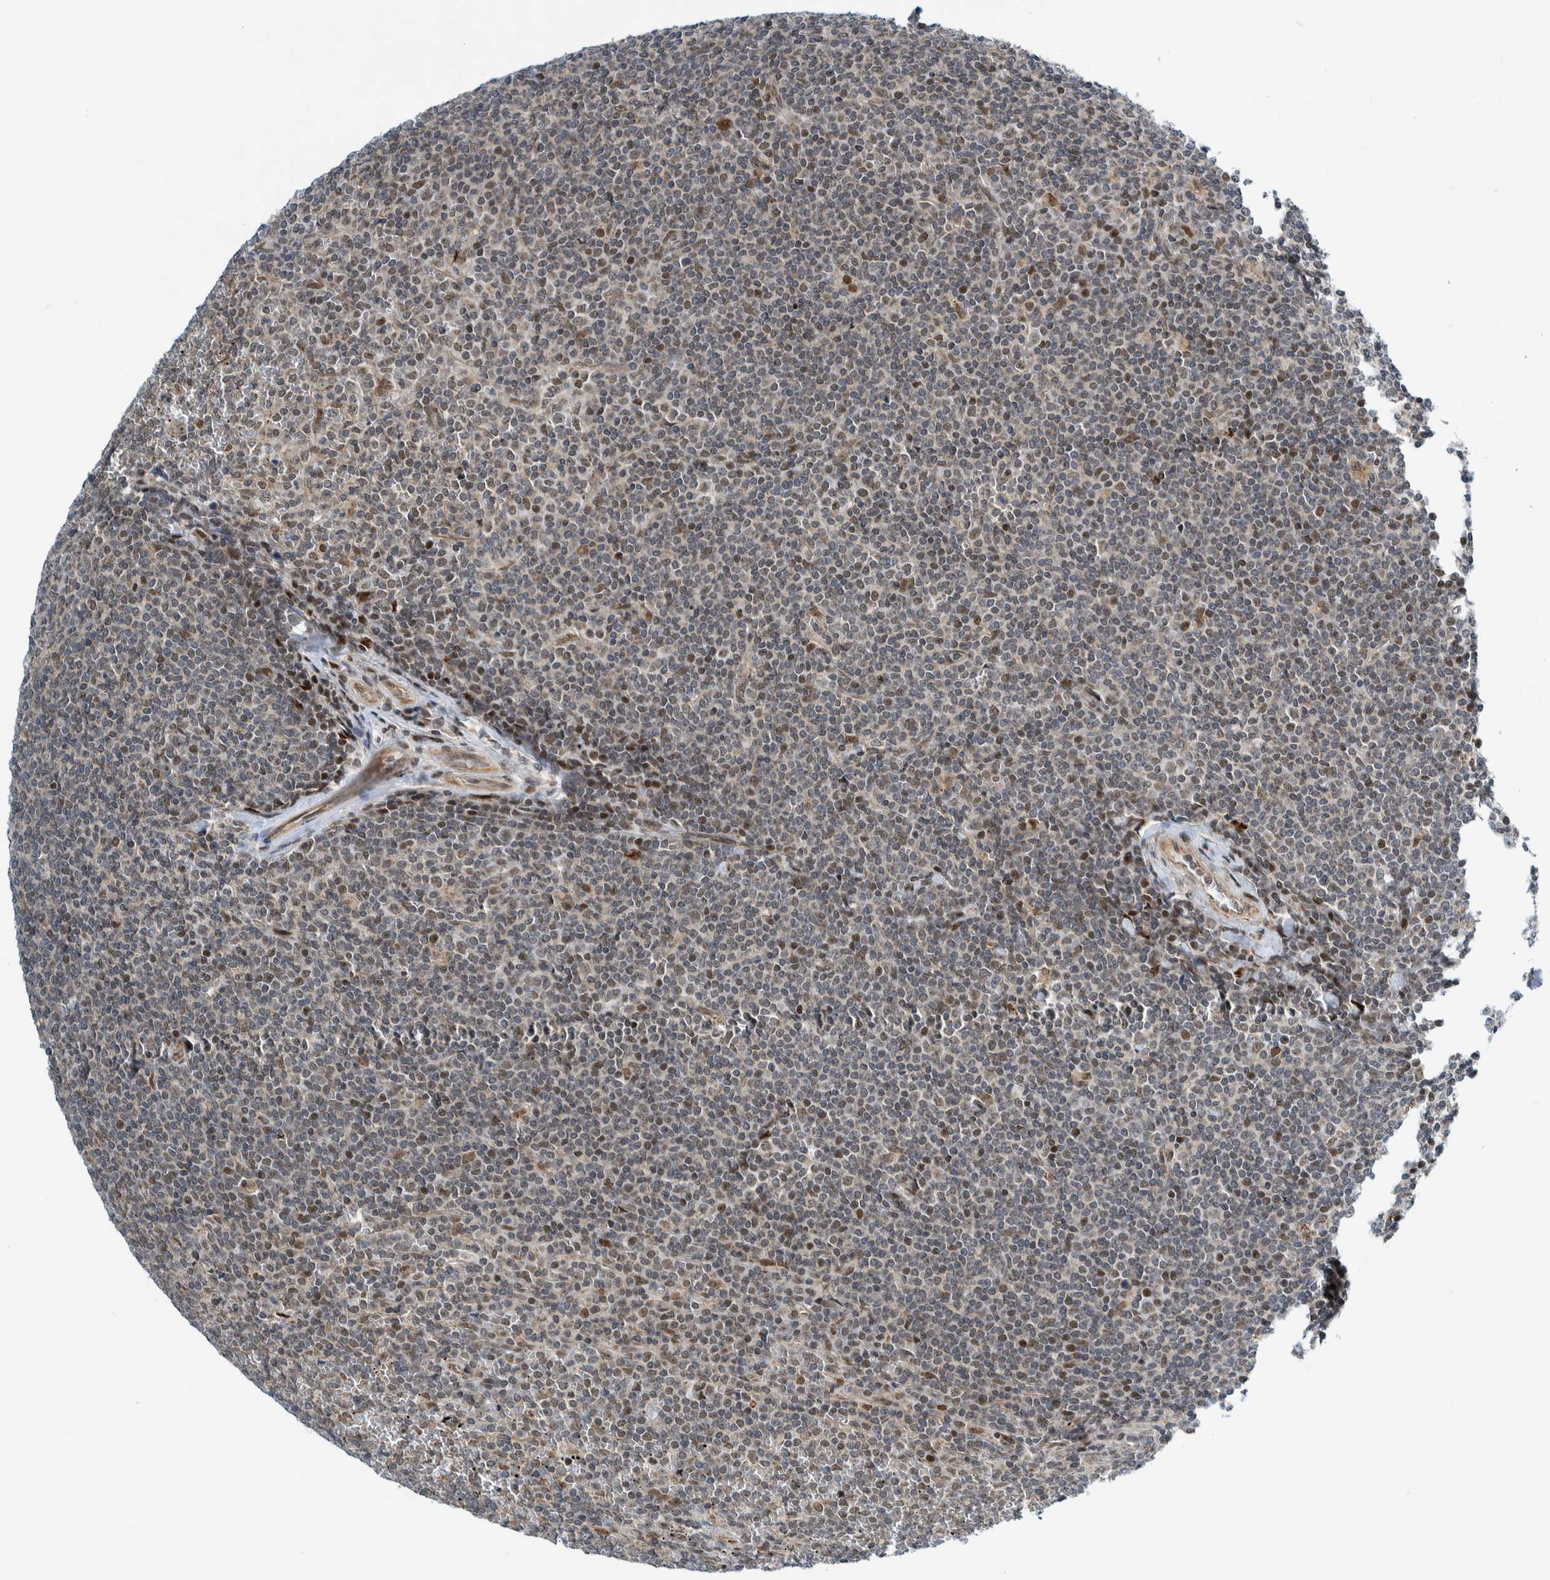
{"staining": {"intensity": "moderate", "quantity": "<25%", "location": "nuclear"}, "tissue": "lymphoma", "cell_type": "Tumor cells", "image_type": "cancer", "snomed": [{"axis": "morphology", "description": "Malignant lymphoma, non-Hodgkin's type, Low grade"}, {"axis": "topography", "description": "Spleen"}], "caption": "Human lymphoma stained with a brown dye demonstrates moderate nuclear positive staining in about <25% of tumor cells.", "gene": "CCDC57", "patient": {"sex": "female", "age": 19}}